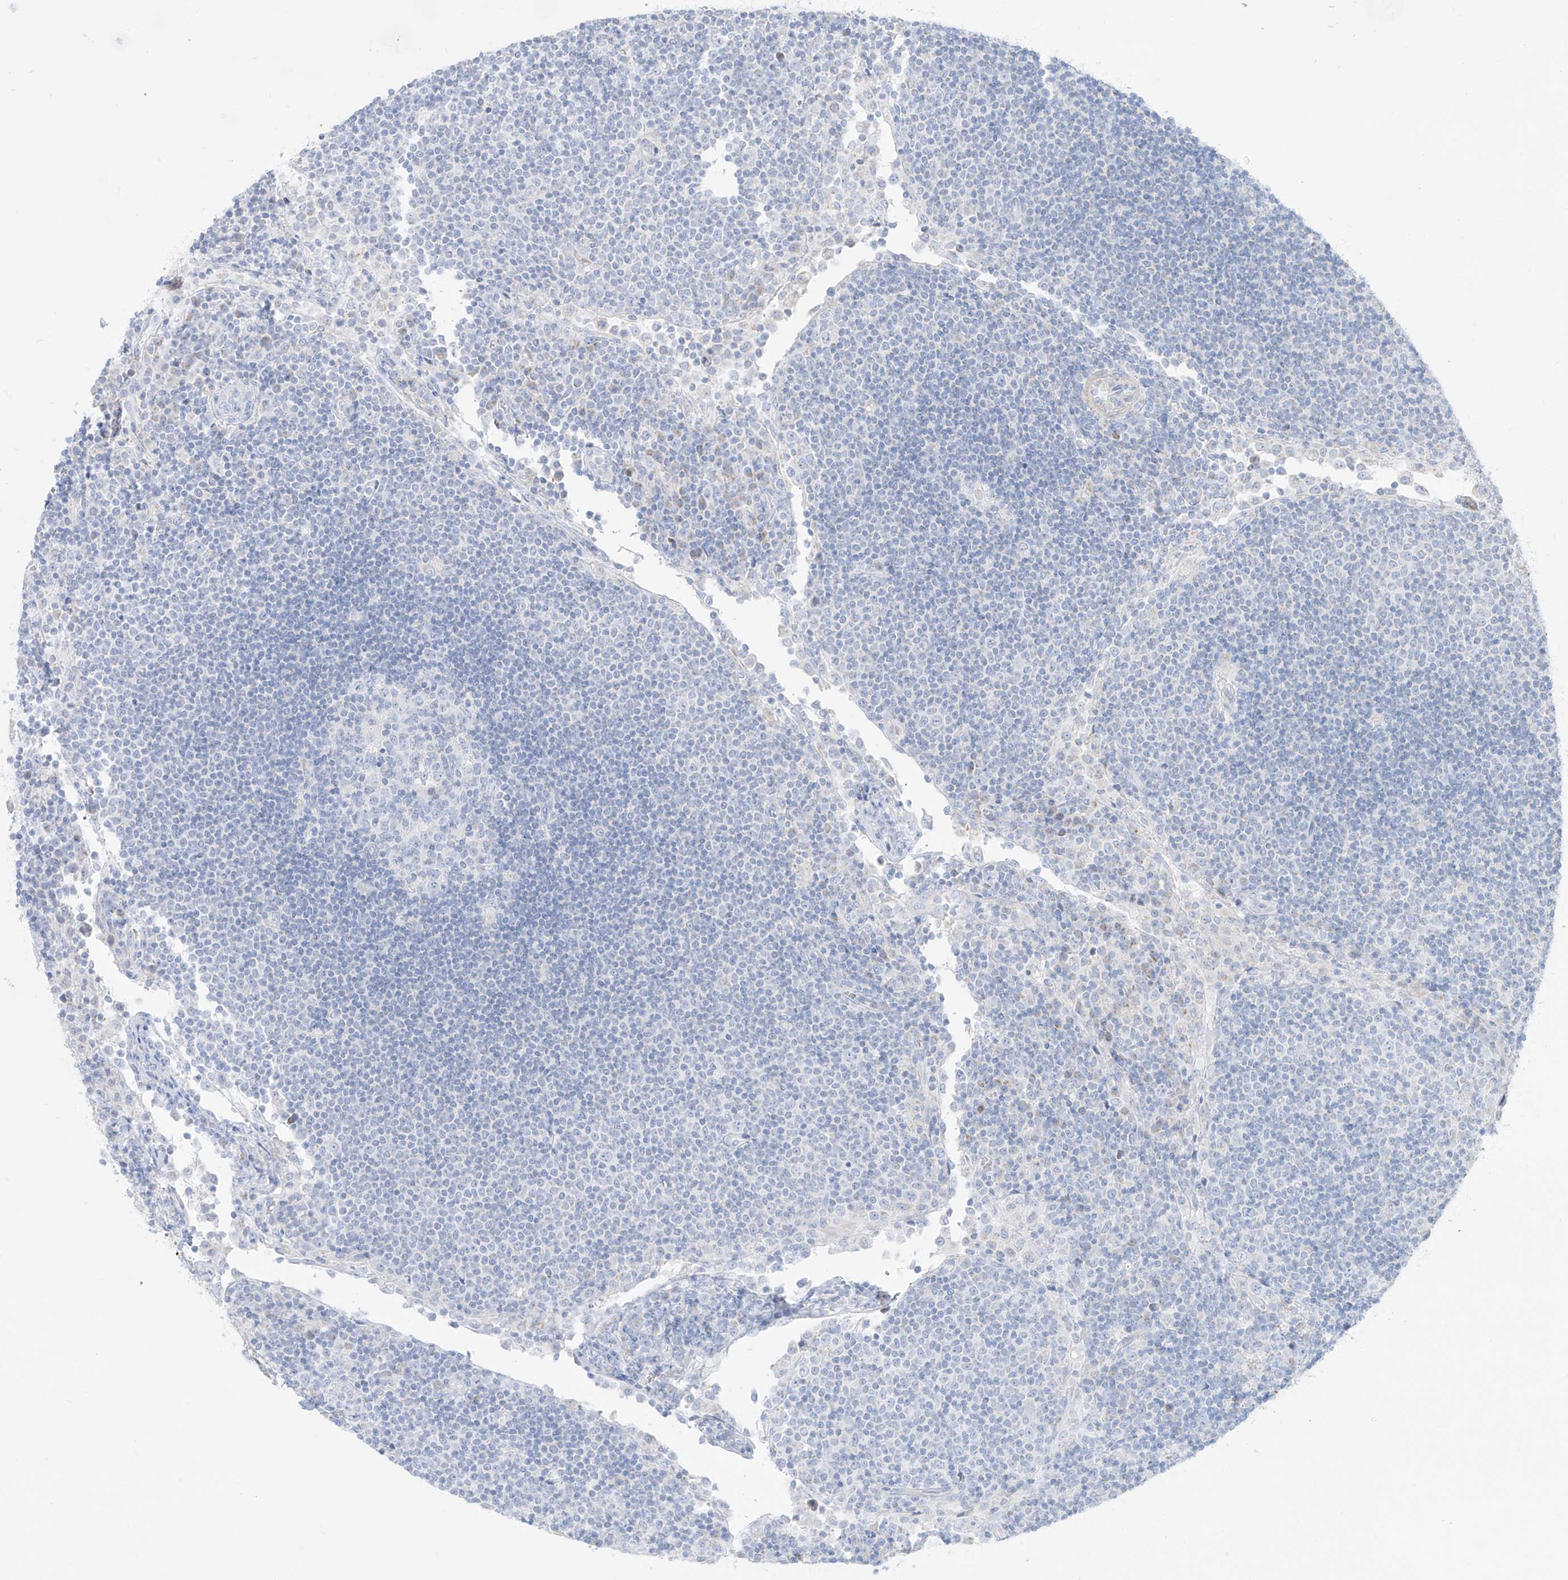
{"staining": {"intensity": "negative", "quantity": "none", "location": "none"}, "tissue": "lymph node", "cell_type": "Germinal center cells", "image_type": "normal", "snomed": [{"axis": "morphology", "description": "Normal tissue, NOS"}, {"axis": "topography", "description": "Lymph node"}], "caption": "Protein analysis of benign lymph node reveals no significant expression in germinal center cells. (DAB IHC visualized using brightfield microscopy, high magnification).", "gene": "SLC26A3", "patient": {"sex": "female", "age": 53}}